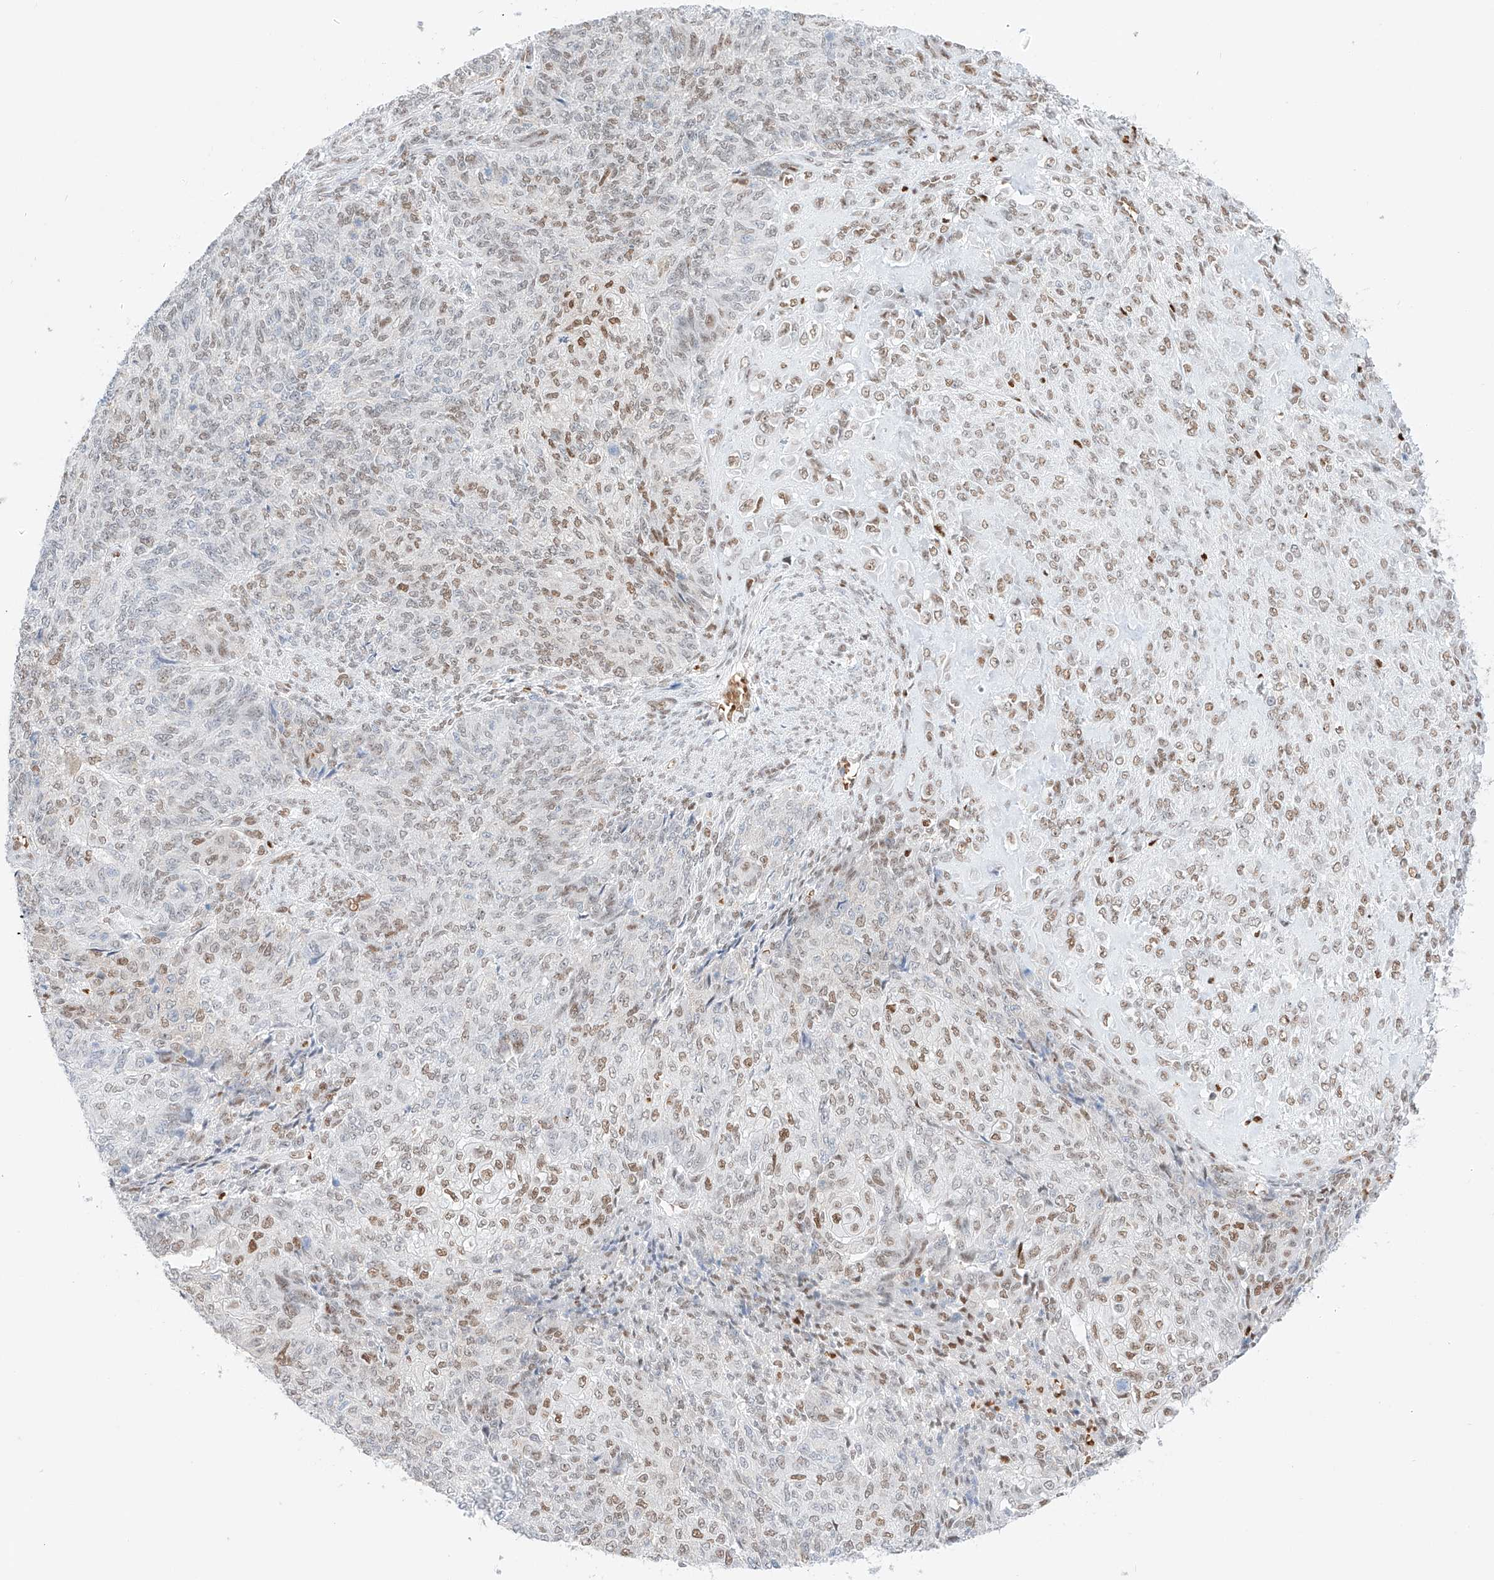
{"staining": {"intensity": "moderate", "quantity": "25%-75%", "location": "nuclear"}, "tissue": "endometrial cancer", "cell_type": "Tumor cells", "image_type": "cancer", "snomed": [{"axis": "morphology", "description": "Adenocarcinoma, NOS"}, {"axis": "topography", "description": "Endometrium"}], "caption": "Adenocarcinoma (endometrial) was stained to show a protein in brown. There is medium levels of moderate nuclear positivity in about 25%-75% of tumor cells. The staining was performed using DAB to visualize the protein expression in brown, while the nuclei were stained in blue with hematoxylin (Magnification: 20x).", "gene": "APIP", "patient": {"sex": "female", "age": 32}}